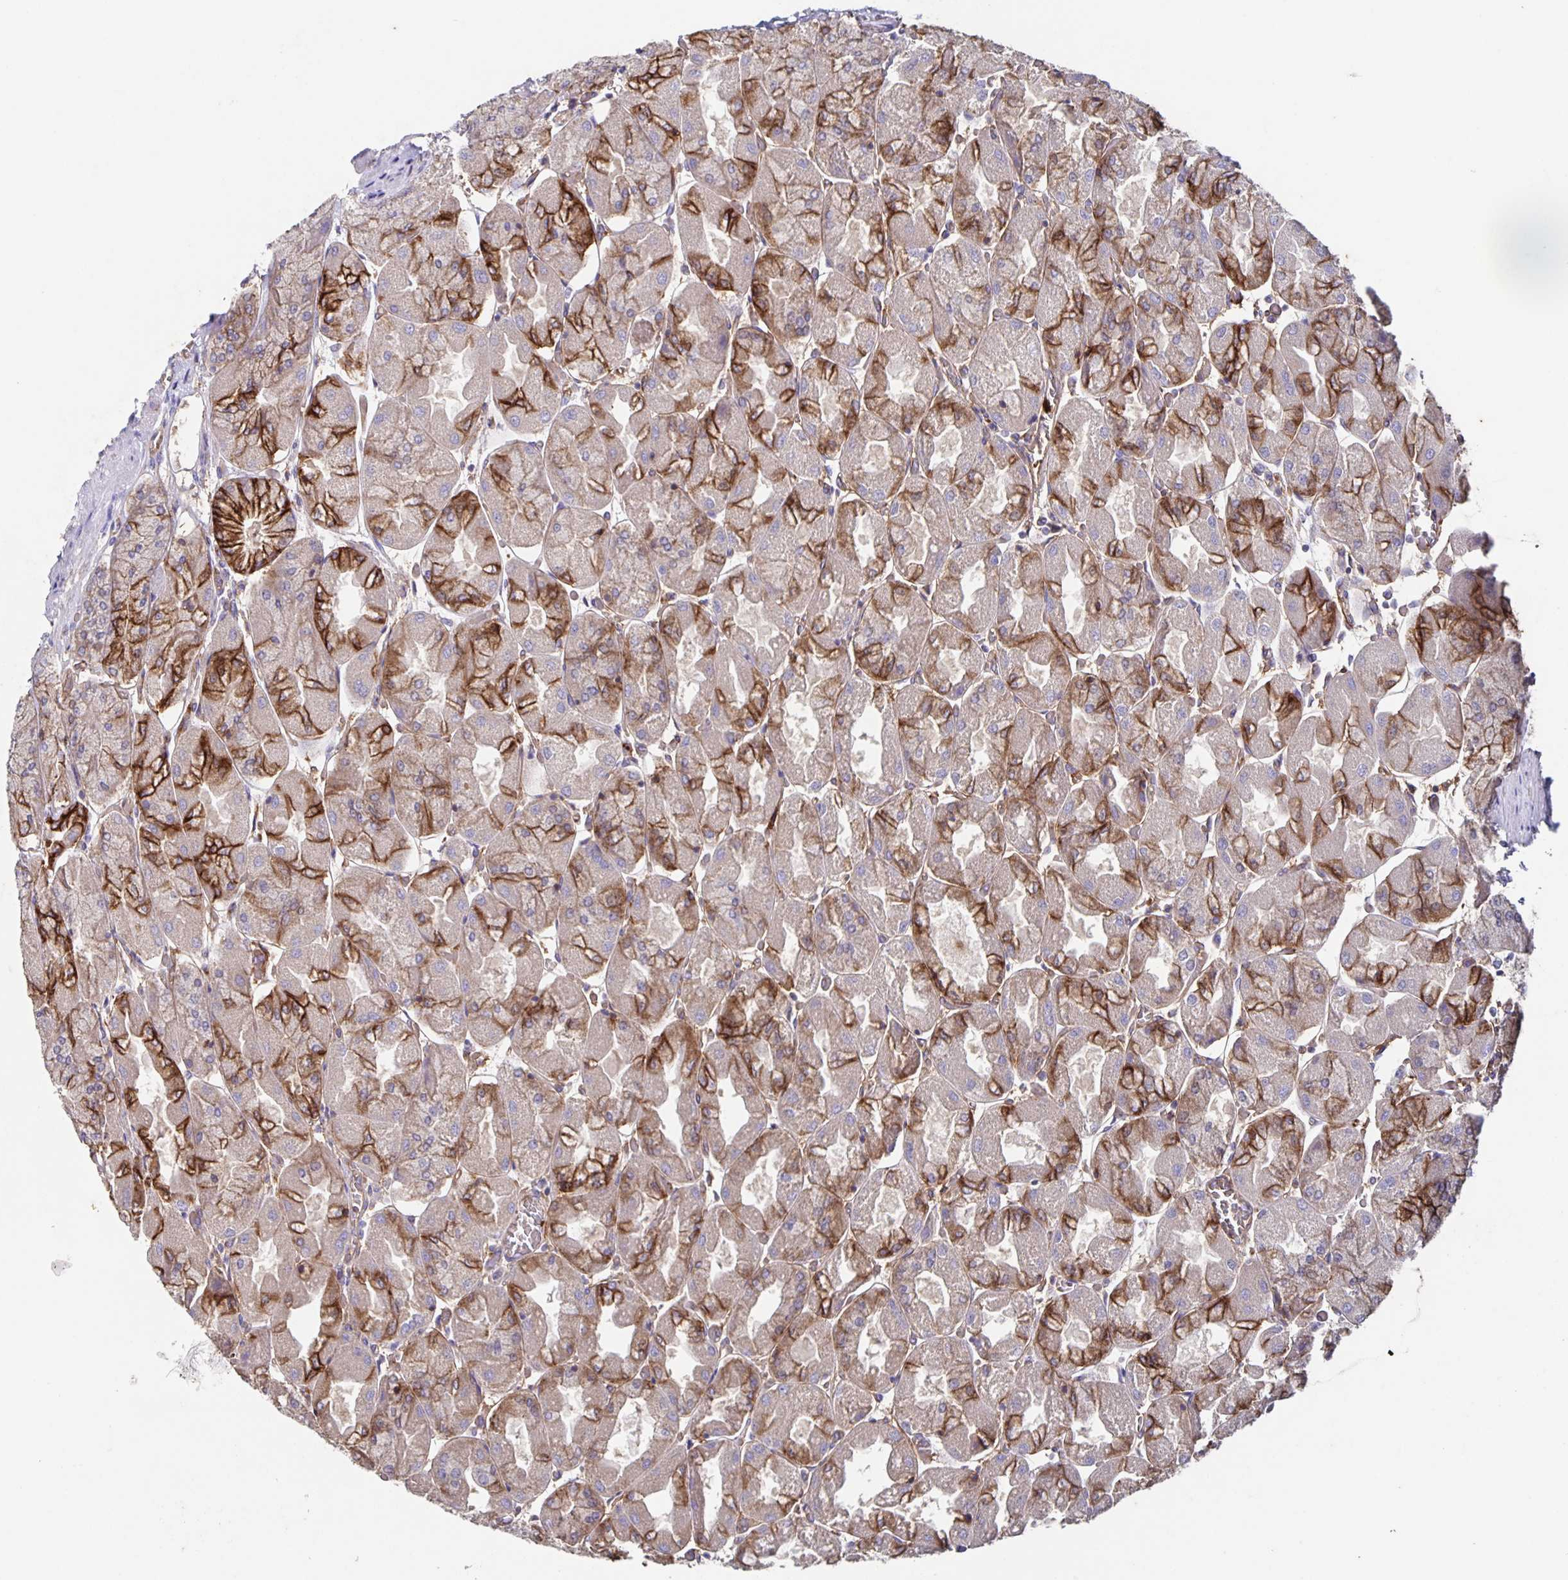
{"staining": {"intensity": "moderate", "quantity": "25%-75%", "location": "cytoplasmic/membranous"}, "tissue": "stomach", "cell_type": "Glandular cells", "image_type": "normal", "snomed": [{"axis": "morphology", "description": "Normal tissue, NOS"}, {"axis": "topography", "description": "Stomach"}], "caption": "A medium amount of moderate cytoplasmic/membranous positivity is identified in about 25%-75% of glandular cells in unremarkable stomach.", "gene": "ITGA2", "patient": {"sex": "female", "age": 61}}